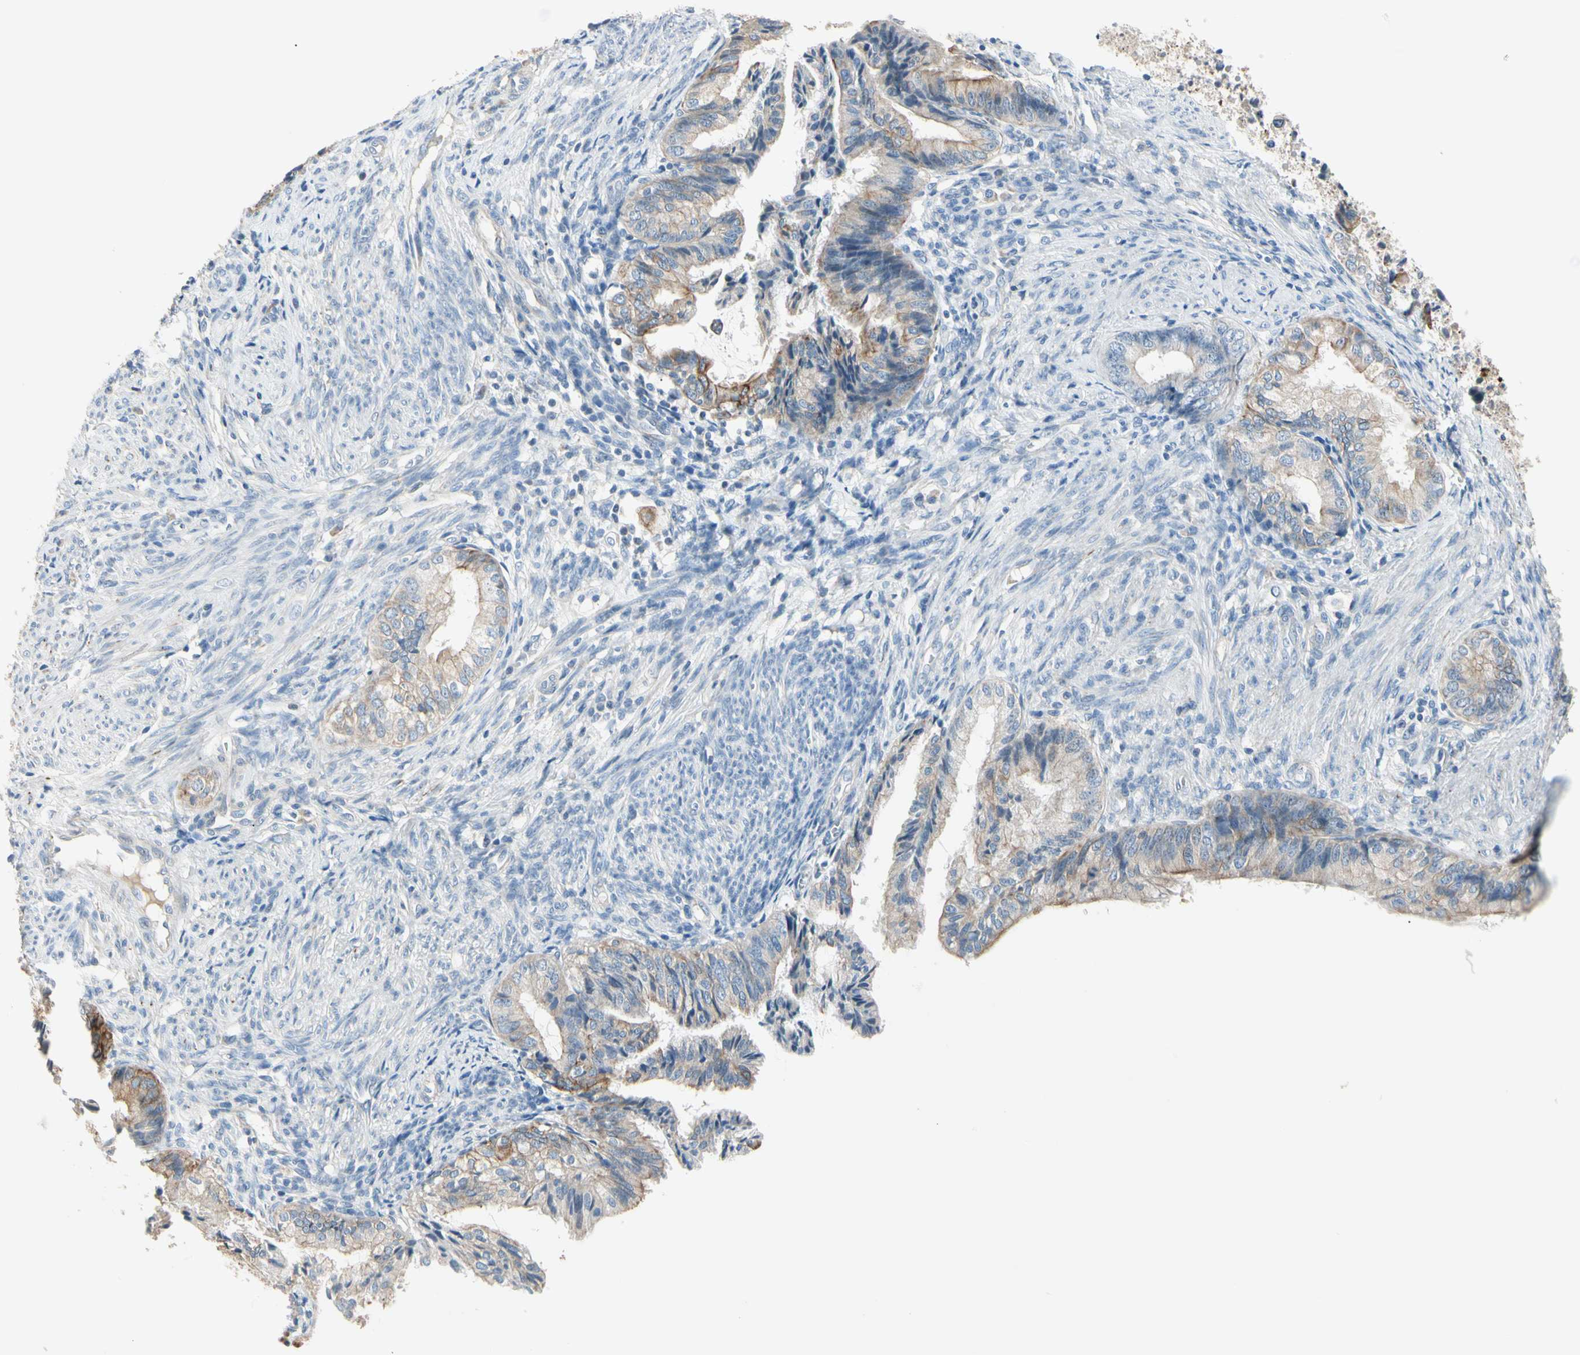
{"staining": {"intensity": "moderate", "quantity": "25%-75%", "location": "cytoplasmic/membranous"}, "tissue": "endometrial cancer", "cell_type": "Tumor cells", "image_type": "cancer", "snomed": [{"axis": "morphology", "description": "Adenocarcinoma, NOS"}, {"axis": "topography", "description": "Endometrium"}], "caption": "About 25%-75% of tumor cells in endometrial adenocarcinoma show moderate cytoplasmic/membranous protein expression as visualized by brown immunohistochemical staining.", "gene": "DUSP12", "patient": {"sex": "female", "age": 86}}